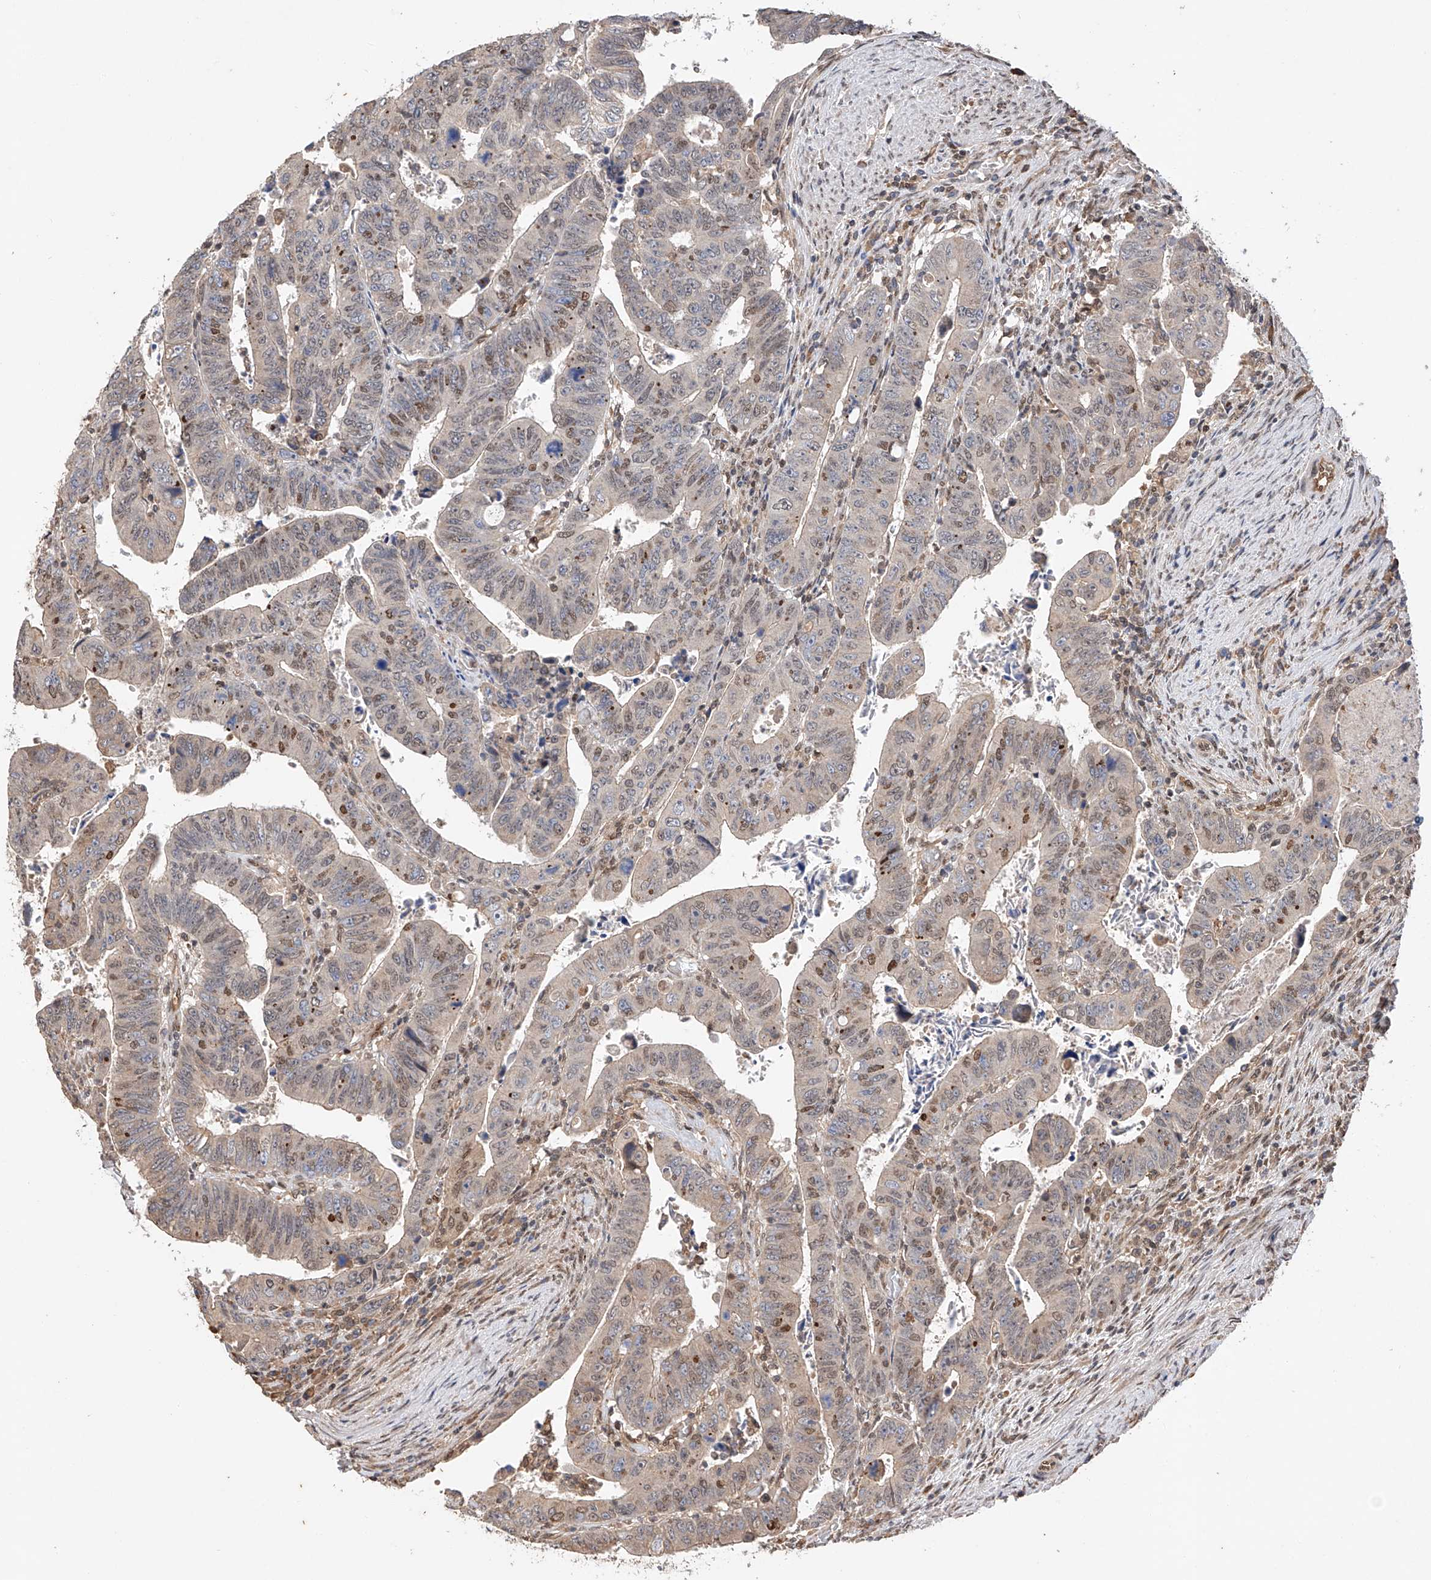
{"staining": {"intensity": "moderate", "quantity": "25%-75%", "location": "nuclear"}, "tissue": "colorectal cancer", "cell_type": "Tumor cells", "image_type": "cancer", "snomed": [{"axis": "morphology", "description": "Normal tissue, NOS"}, {"axis": "morphology", "description": "Adenocarcinoma, NOS"}, {"axis": "topography", "description": "Rectum"}], "caption": "Human adenocarcinoma (colorectal) stained with a protein marker displays moderate staining in tumor cells.", "gene": "RILPL2", "patient": {"sex": "female", "age": 65}}